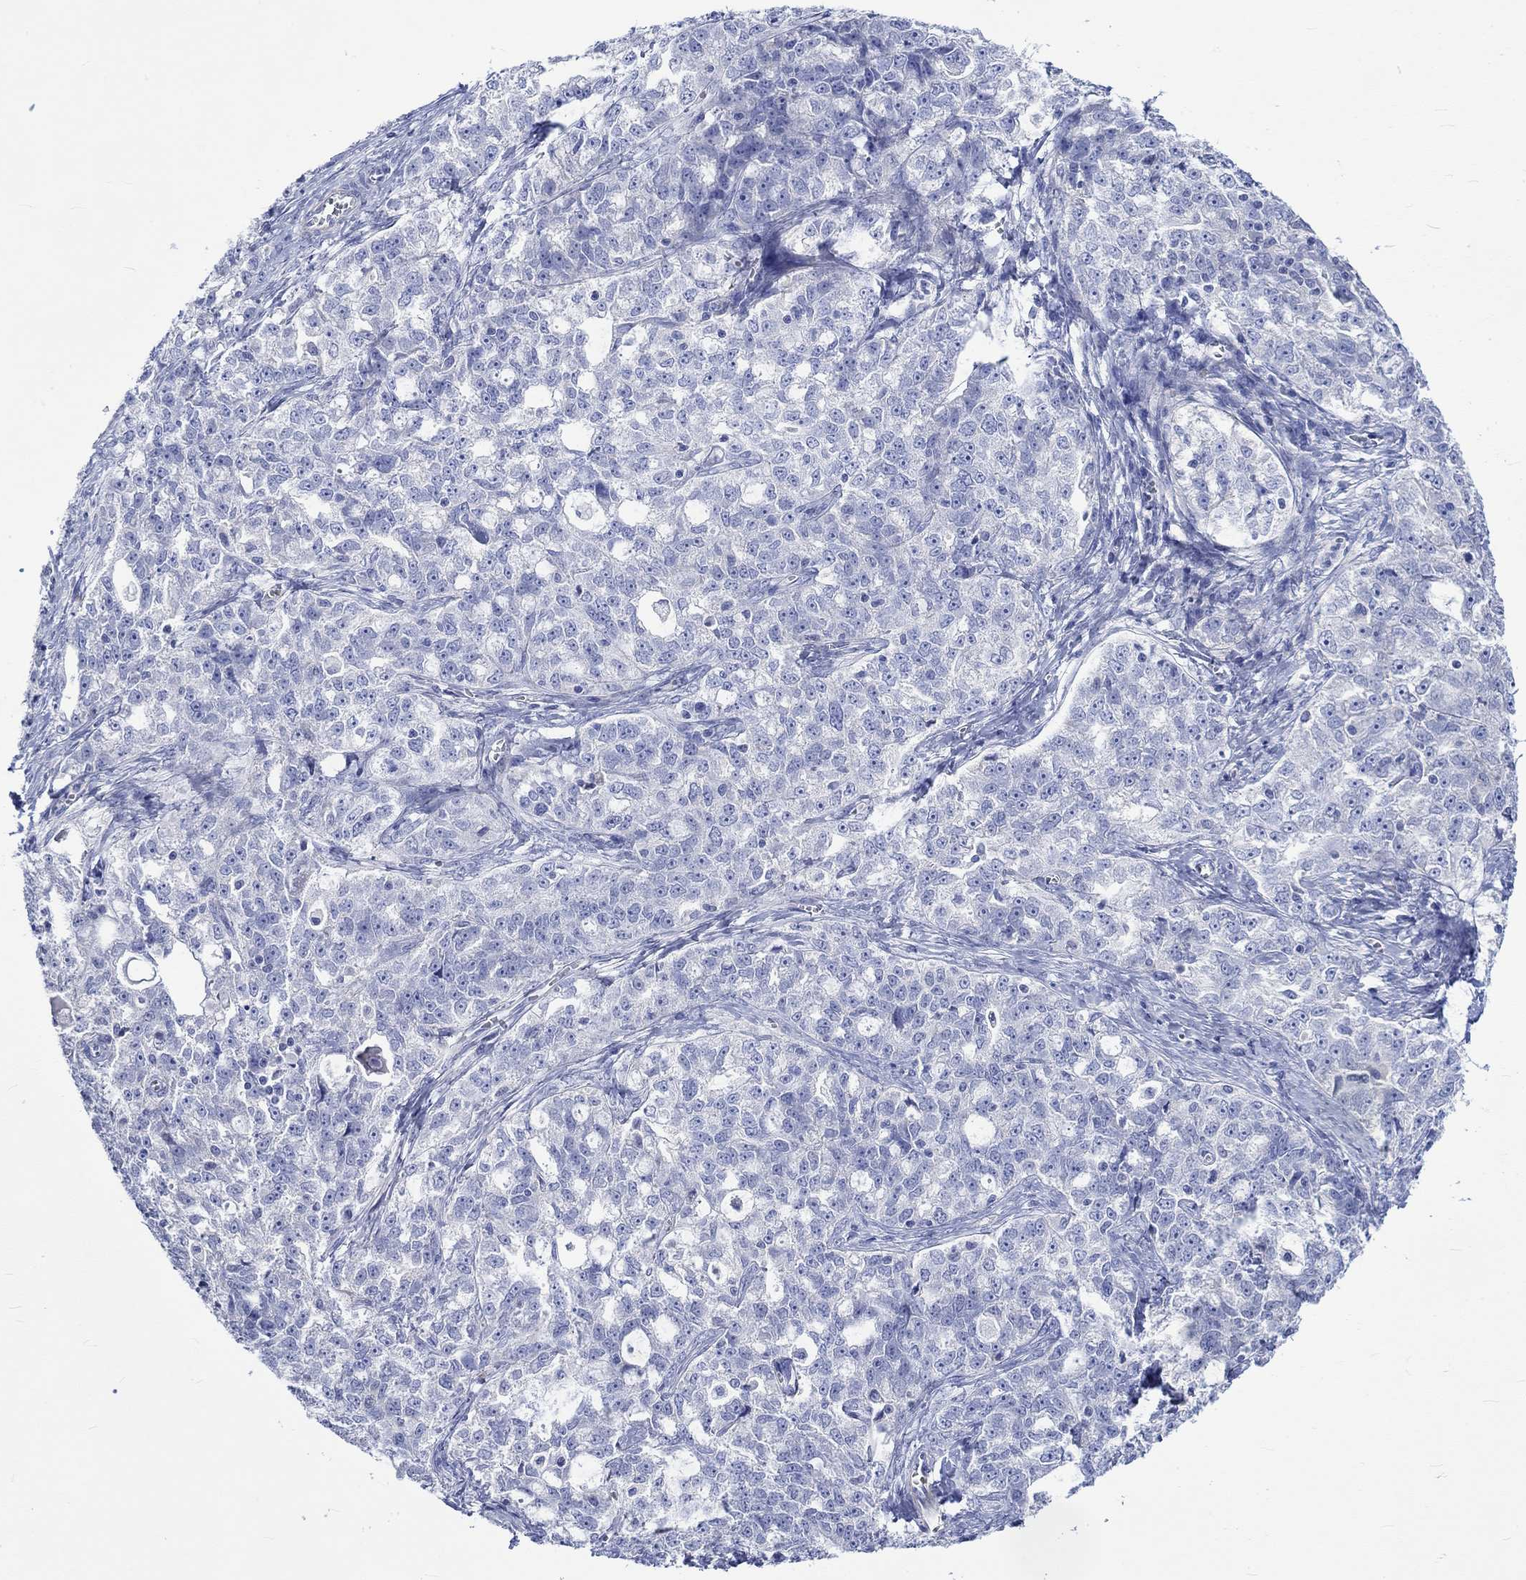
{"staining": {"intensity": "negative", "quantity": "none", "location": "none"}, "tissue": "ovarian cancer", "cell_type": "Tumor cells", "image_type": "cancer", "snomed": [{"axis": "morphology", "description": "Cystadenocarcinoma, serous, NOS"}, {"axis": "topography", "description": "Ovary"}], "caption": "Ovarian cancer (serous cystadenocarcinoma) was stained to show a protein in brown. There is no significant expression in tumor cells. Nuclei are stained in blue.", "gene": "NRIP3", "patient": {"sex": "female", "age": 51}}